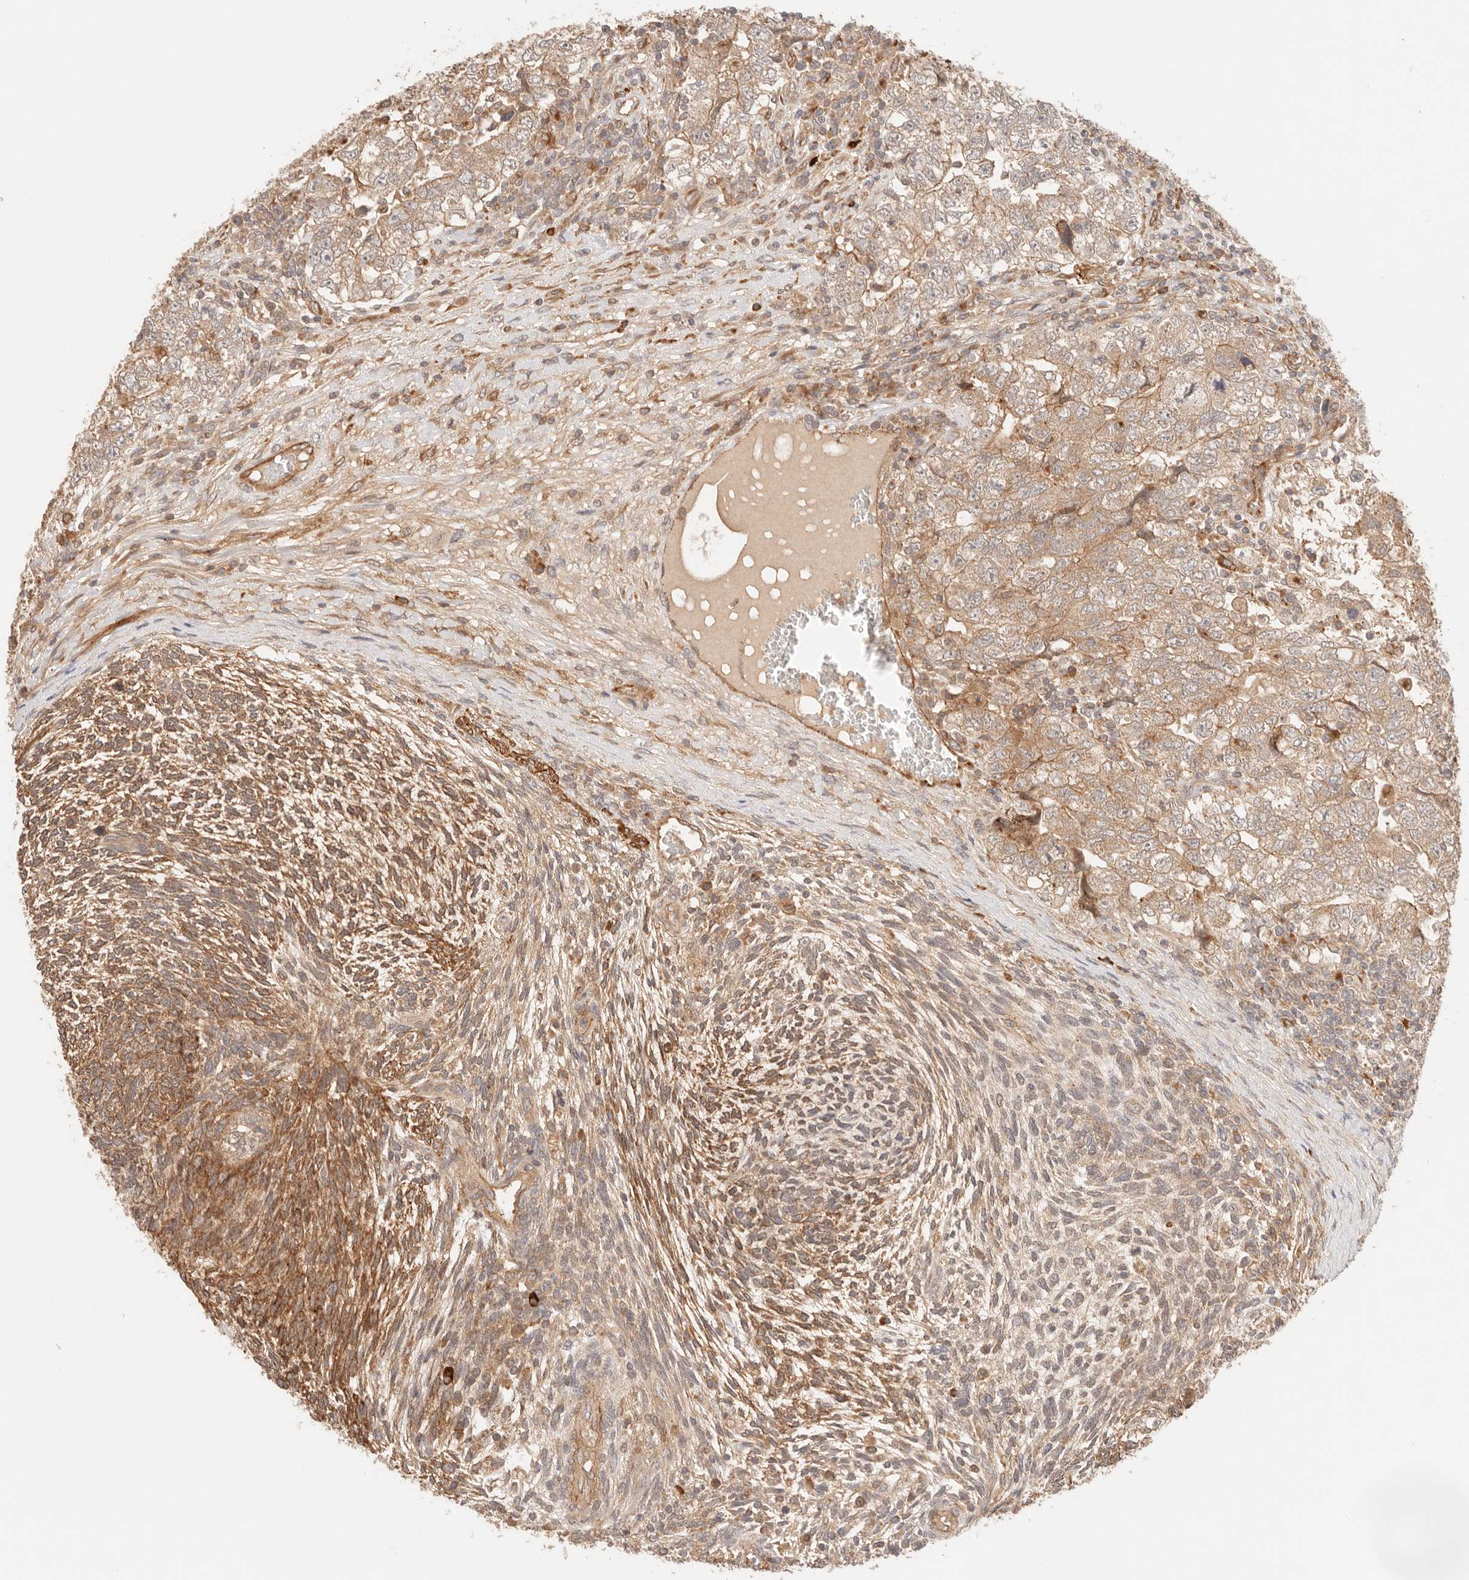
{"staining": {"intensity": "moderate", "quantity": ">75%", "location": "cytoplasmic/membranous"}, "tissue": "testis cancer", "cell_type": "Tumor cells", "image_type": "cancer", "snomed": [{"axis": "morphology", "description": "Carcinoma, Embryonal, NOS"}, {"axis": "topography", "description": "Testis"}], "caption": "Immunohistochemical staining of human embryonal carcinoma (testis) exhibits moderate cytoplasmic/membranous protein expression in about >75% of tumor cells.", "gene": "IL1R2", "patient": {"sex": "male", "age": 37}}